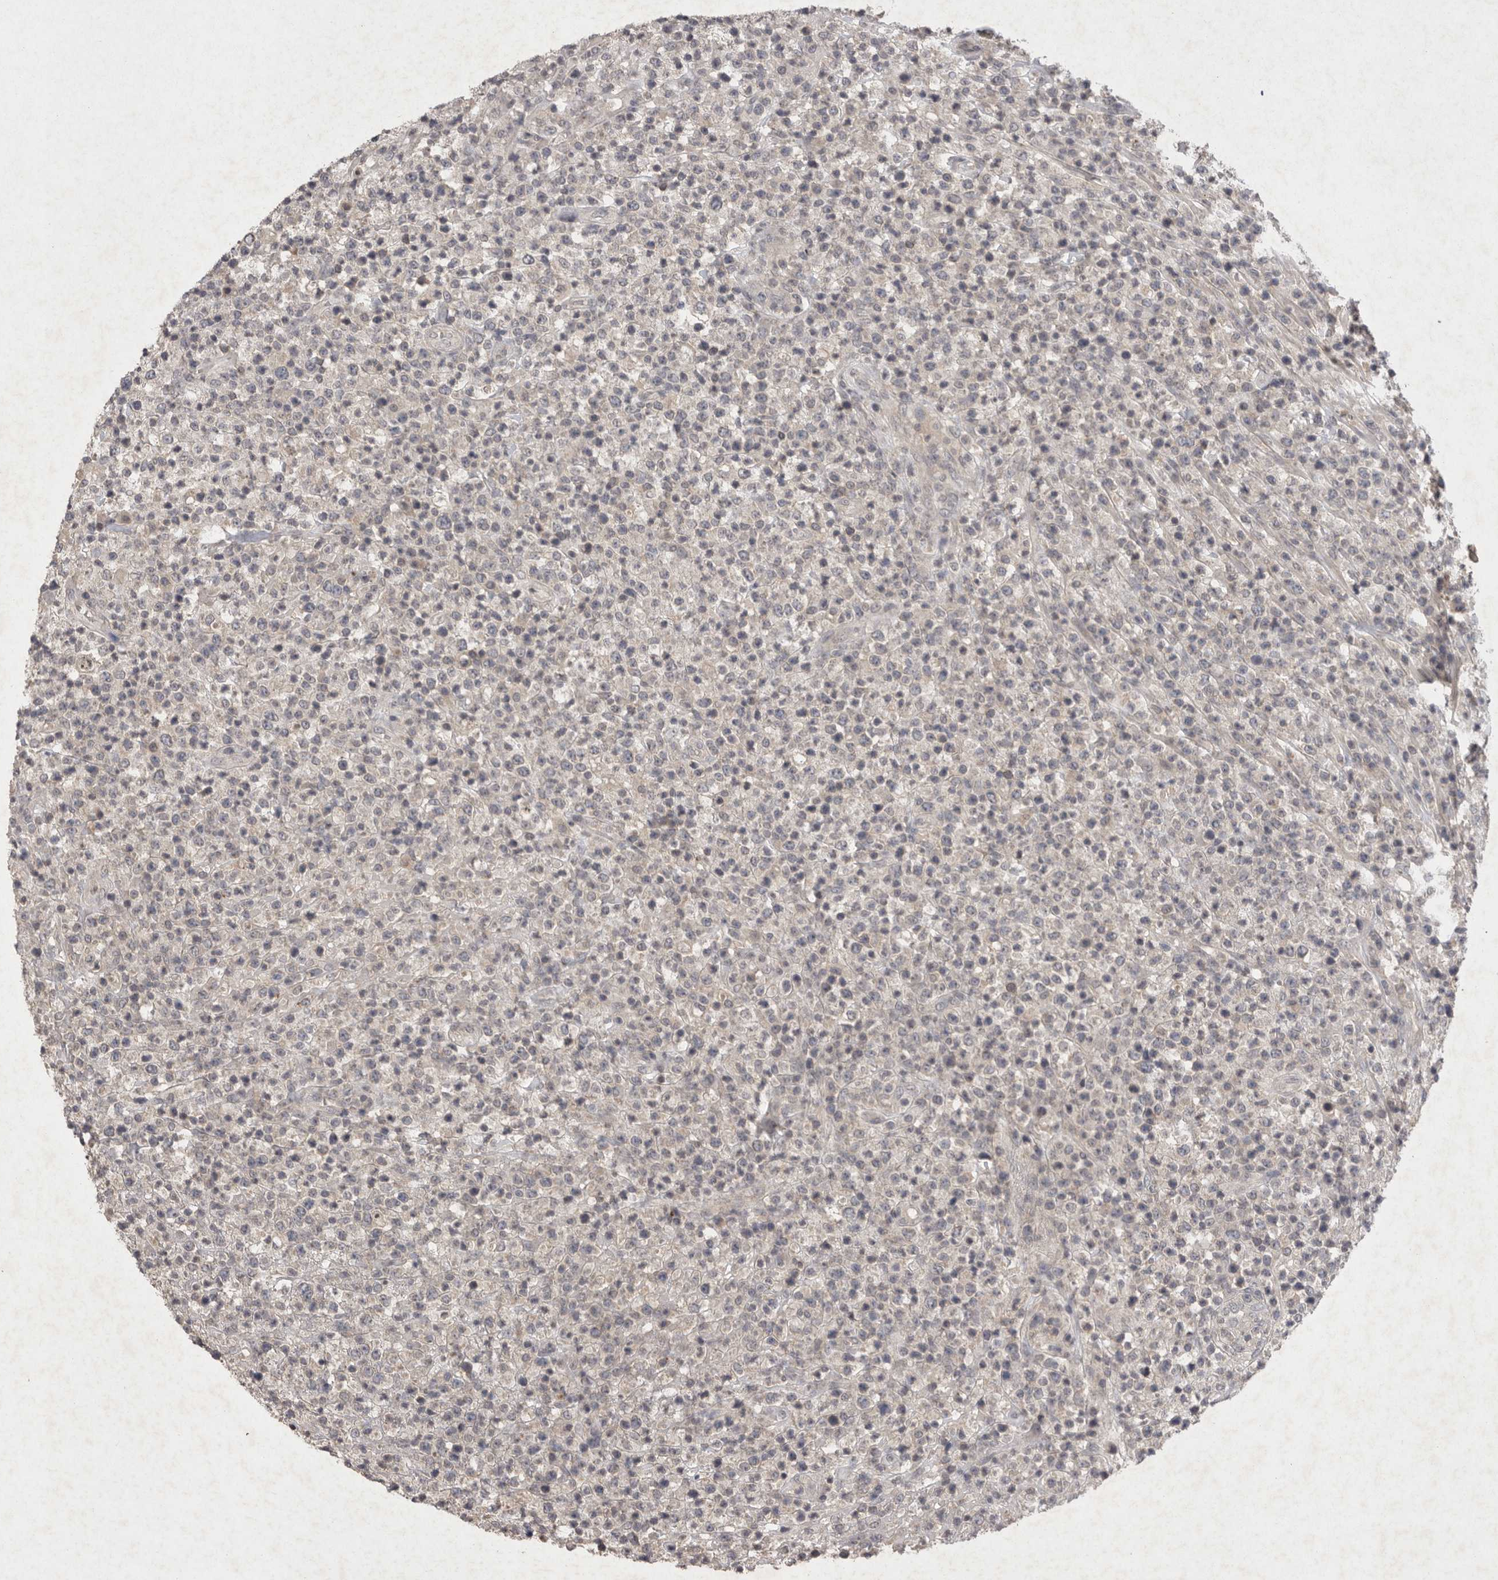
{"staining": {"intensity": "negative", "quantity": "none", "location": "none"}, "tissue": "lymphoma", "cell_type": "Tumor cells", "image_type": "cancer", "snomed": [{"axis": "morphology", "description": "Malignant lymphoma, non-Hodgkin's type, High grade"}, {"axis": "topography", "description": "Colon"}], "caption": "This is an immunohistochemistry histopathology image of malignant lymphoma, non-Hodgkin's type (high-grade). There is no positivity in tumor cells.", "gene": "APLNR", "patient": {"sex": "female", "age": 53}}